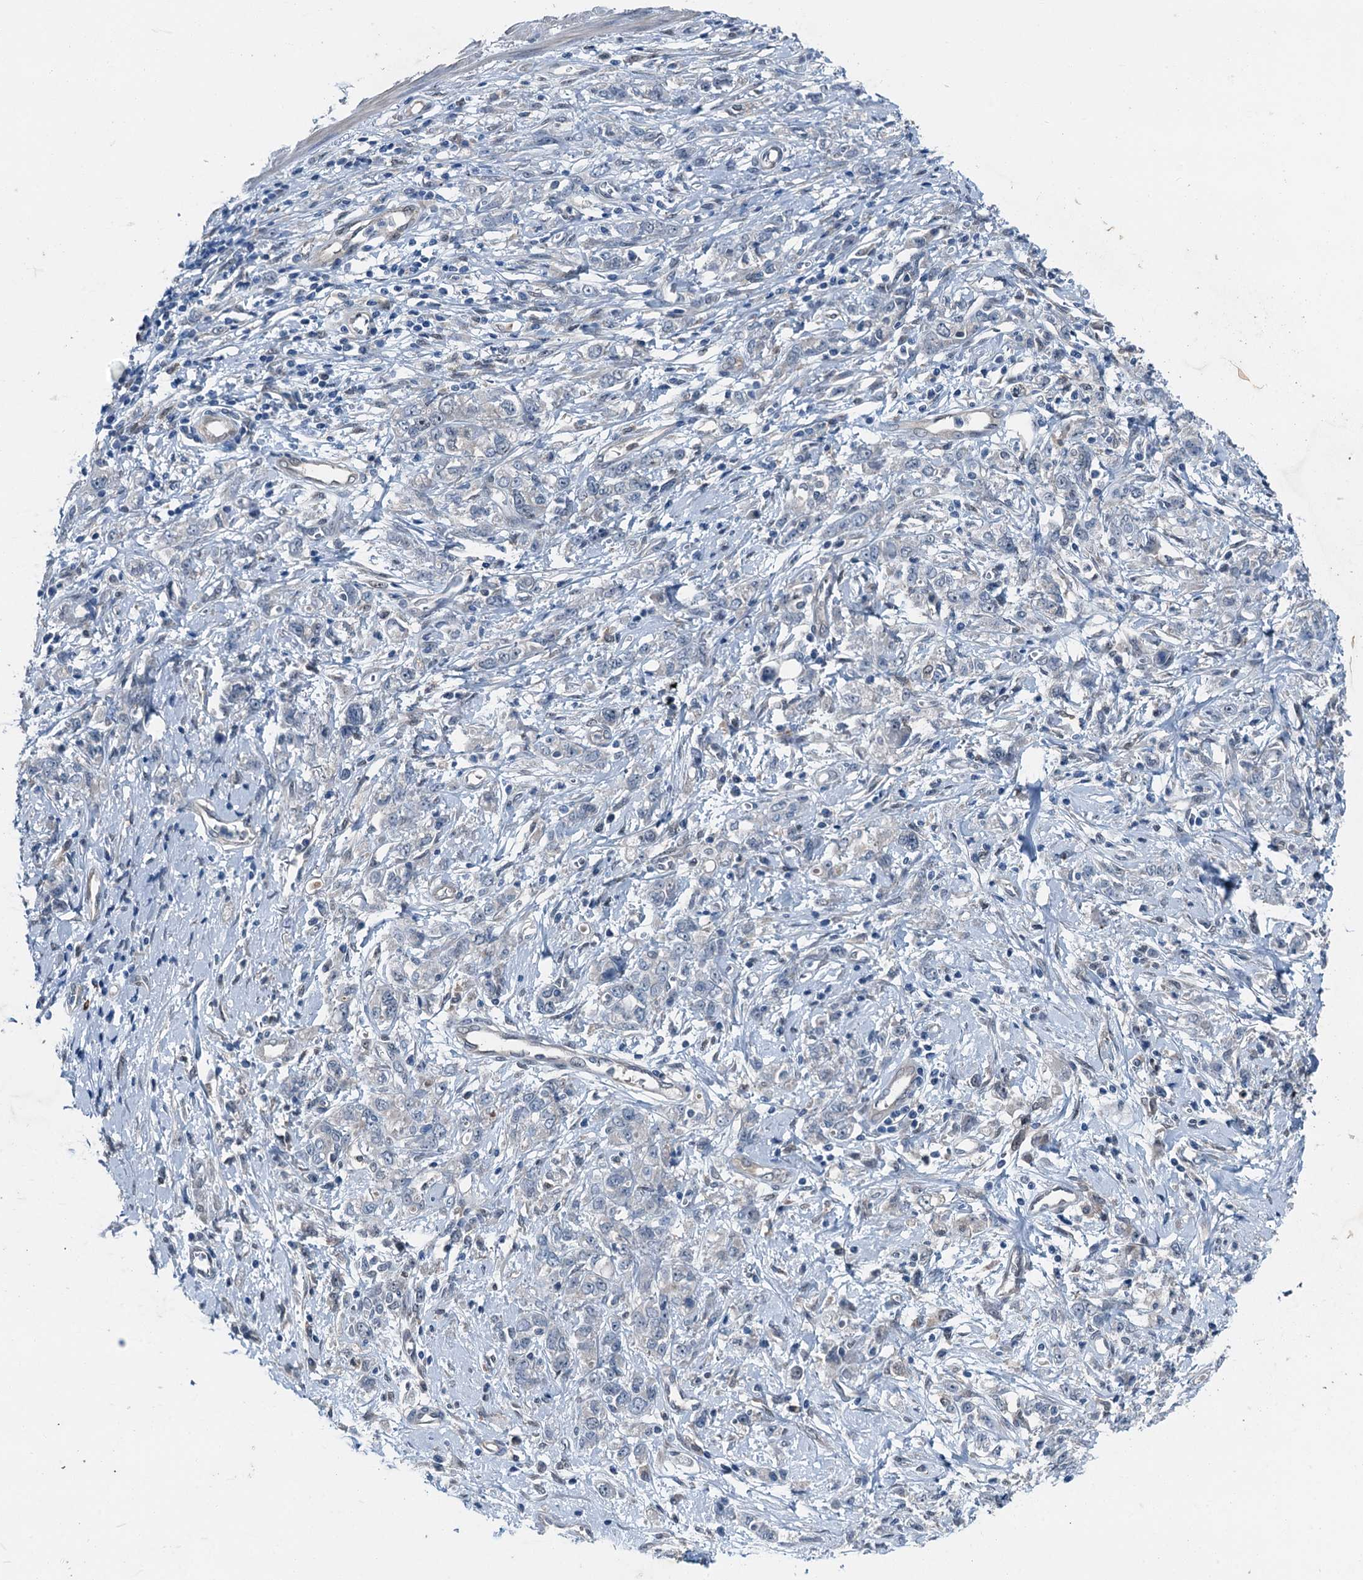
{"staining": {"intensity": "negative", "quantity": "none", "location": "none"}, "tissue": "stomach cancer", "cell_type": "Tumor cells", "image_type": "cancer", "snomed": [{"axis": "morphology", "description": "Adenocarcinoma, NOS"}, {"axis": "topography", "description": "Stomach"}], "caption": "A photomicrograph of adenocarcinoma (stomach) stained for a protein displays no brown staining in tumor cells.", "gene": "RNH1", "patient": {"sex": "female", "age": 76}}